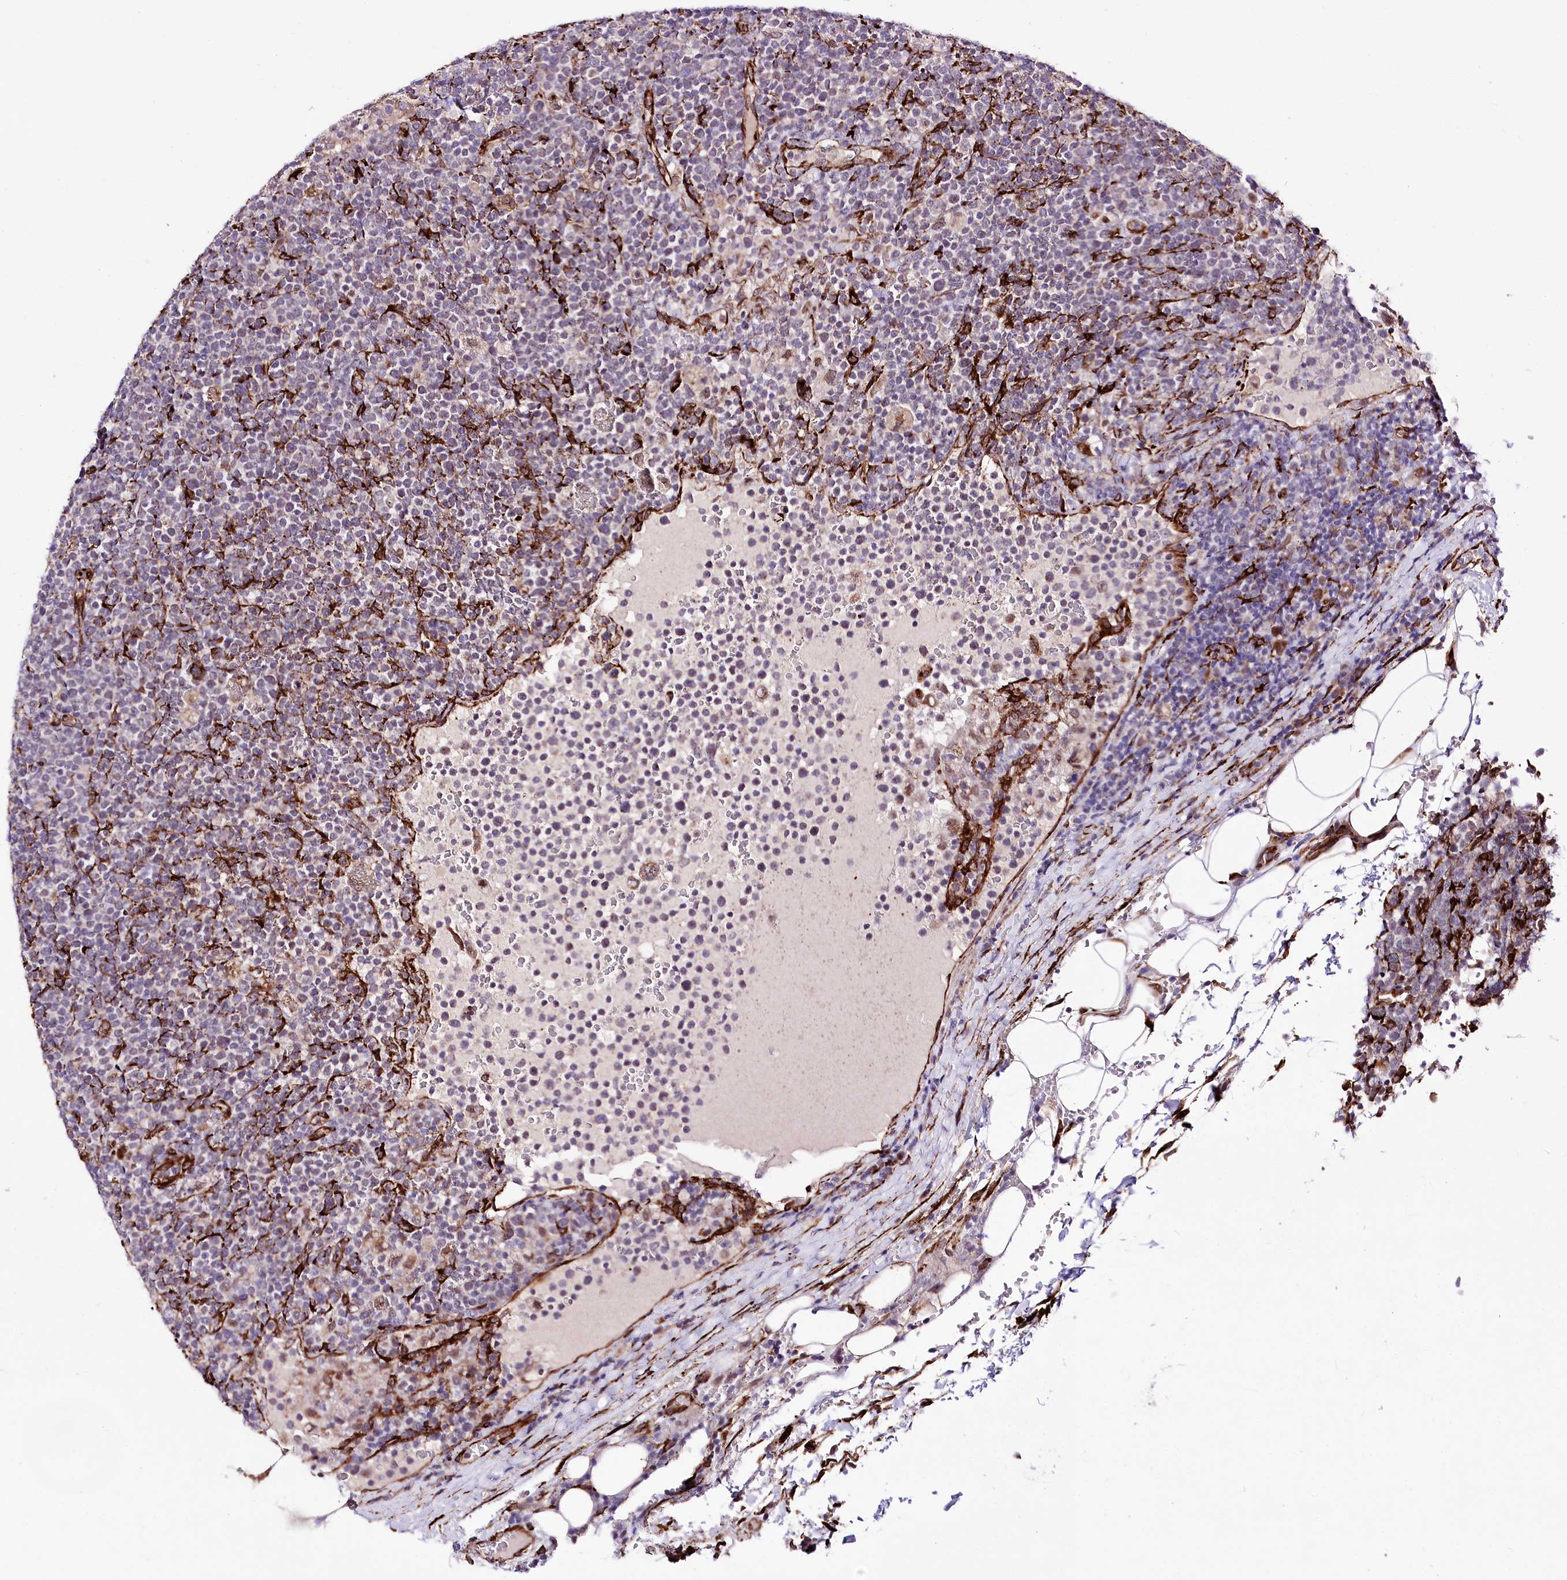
{"staining": {"intensity": "weak", "quantity": "25%-75%", "location": "cytoplasmic/membranous"}, "tissue": "lymphoma", "cell_type": "Tumor cells", "image_type": "cancer", "snomed": [{"axis": "morphology", "description": "Malignant lymphoma, non-Hodgkin's type, High grade"}, {"axis": "topography", "description": "Lymph node"}], "caption": "The immunohistochemical stain highlights weak cytoplasmic/membranous staining in tumor cells of high-grade malignant lymphoma, non-Hodgkin's type tissue. (Stains: DAB (3,3'-diaminobenzidine) in brown, nuclei in blue, Microscopy: brightfield microscopy at high magnification).", "gene": "WWC1", "patient": {"sex": "male", "age": 61}}